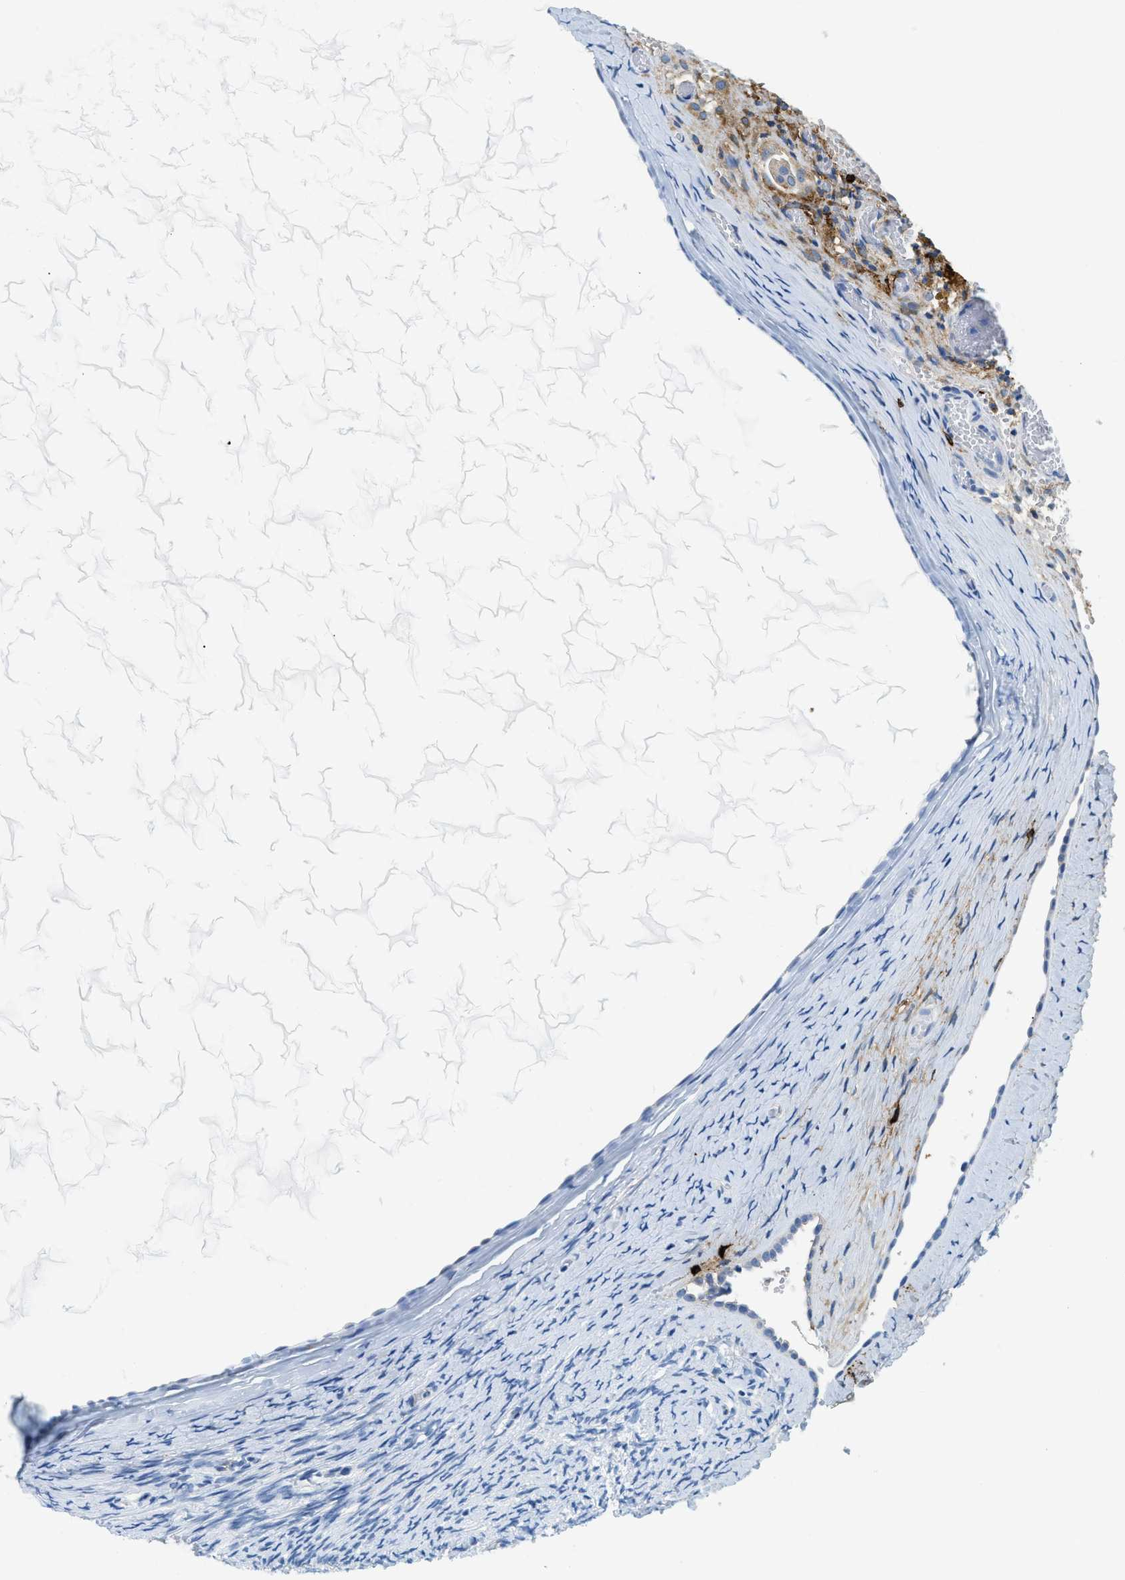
{"staining": {"intensity": "negative", "quantity": "none", "location": "none"}, "tissue": "ovary", "cell_type": "Ovarian stroma cells", "image_type": "normal", "snomed": [{"axis": "morphology", "description": "Normal tissue, NOS"}, {"axis": "topography", "description": "Ovary"}], "caption": "This is an immunohistochemistry photomicrograph of normal ovary. There is no expression in ovarian stroma cells.", "gene": "TPSAB1", "patient": {"sex": "female", "age": 33}}